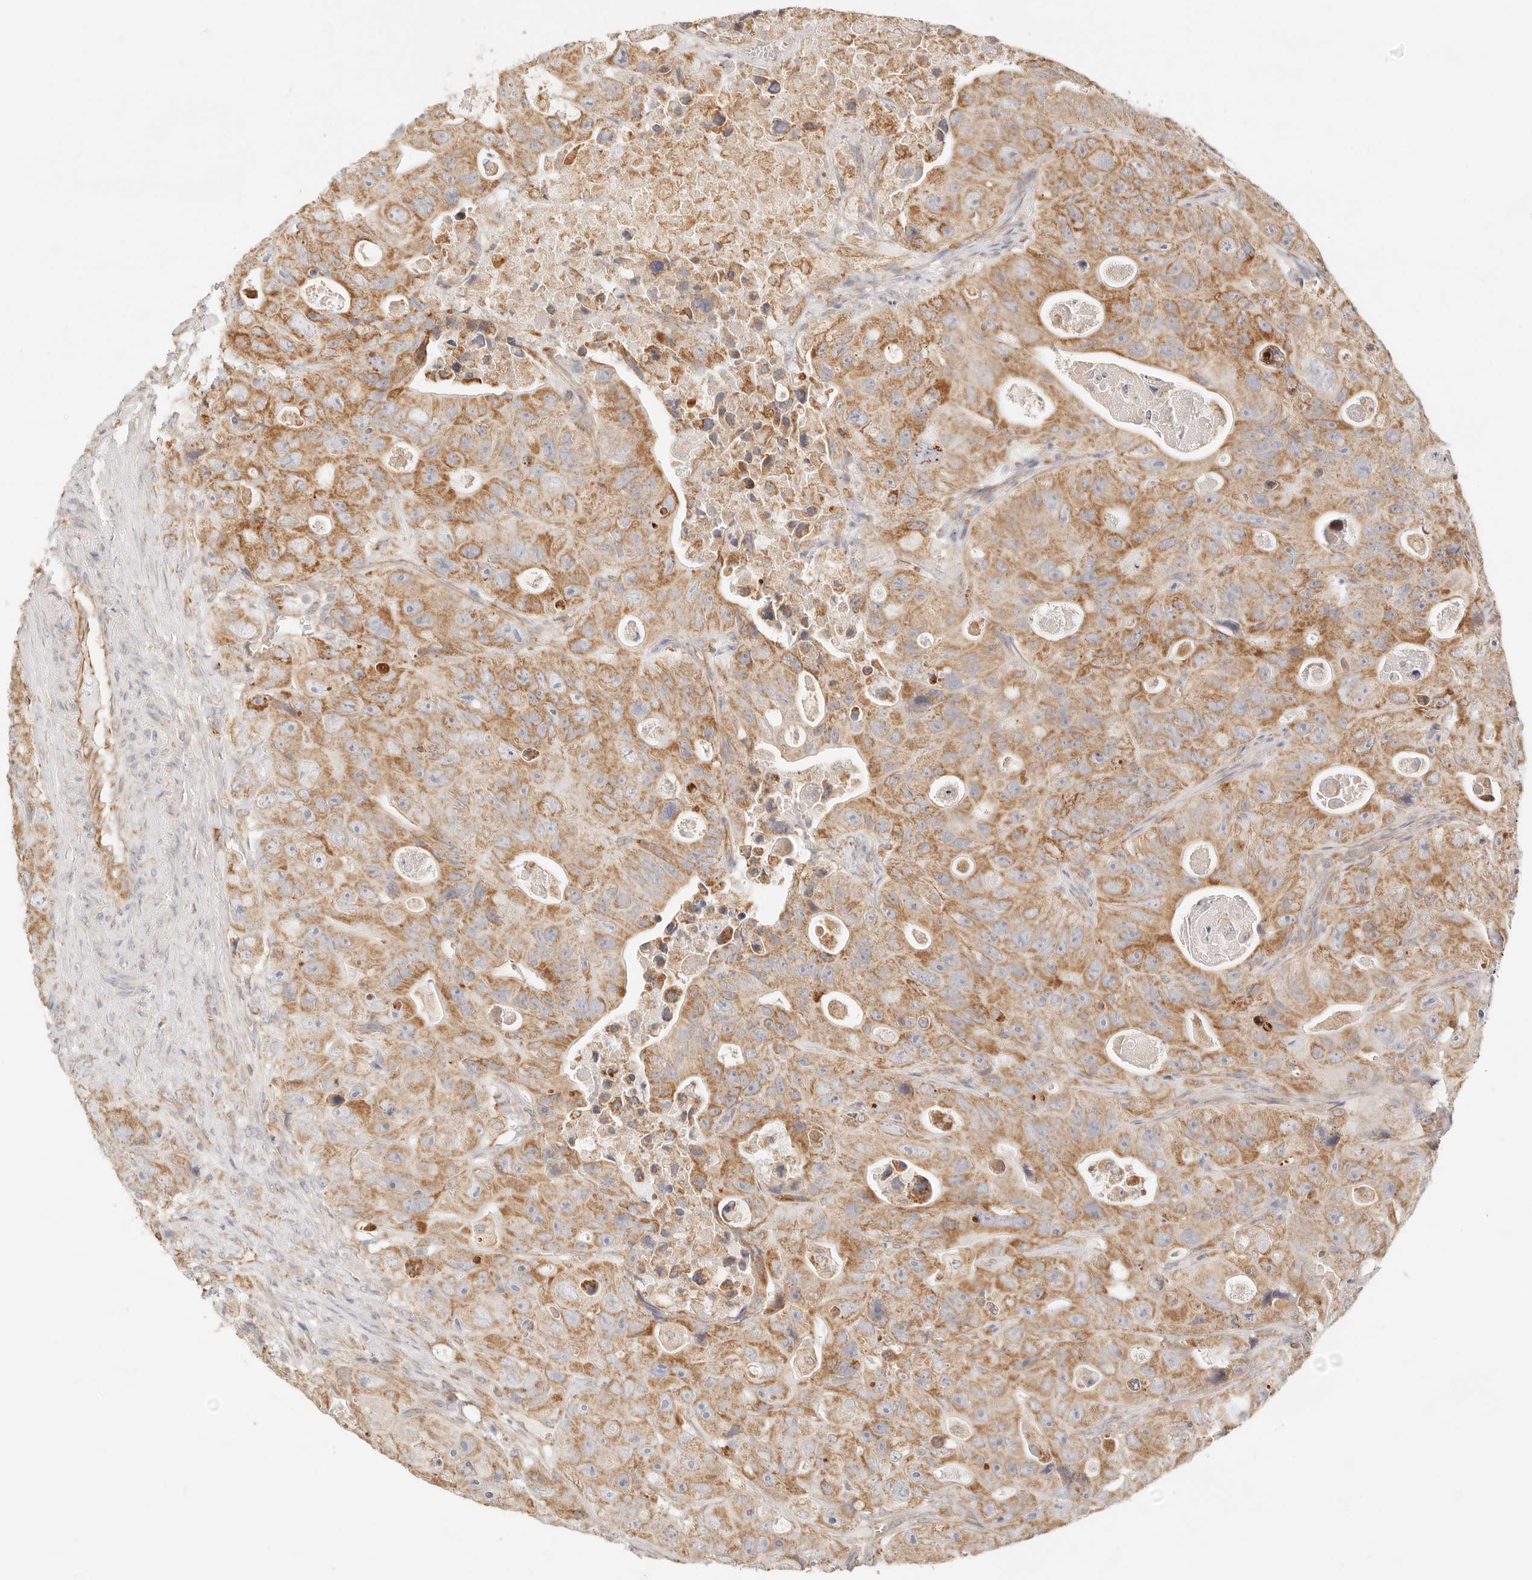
{"staining": {"intensity": "moderate", "quantity": ">75%", "location": "cytoplasmic/membranous"}, "tissue": "colorectal cancer", "cell_type": "Tumor cells", "image_type": "cancer", "snomed": [{"axis": "morphology", "description": "Adenocarcinoma, NOS"}, {"axis": "topography", "description": "Colon"}], "caption": "Colorectal cancer was stained to show a protein in brown. There is medium levels of moderate cytoplasmic/membranous expression in about >75% of tumor cells.", "gene": "ZC3H11A", "patient": {"sex": "female", "age": 46}}